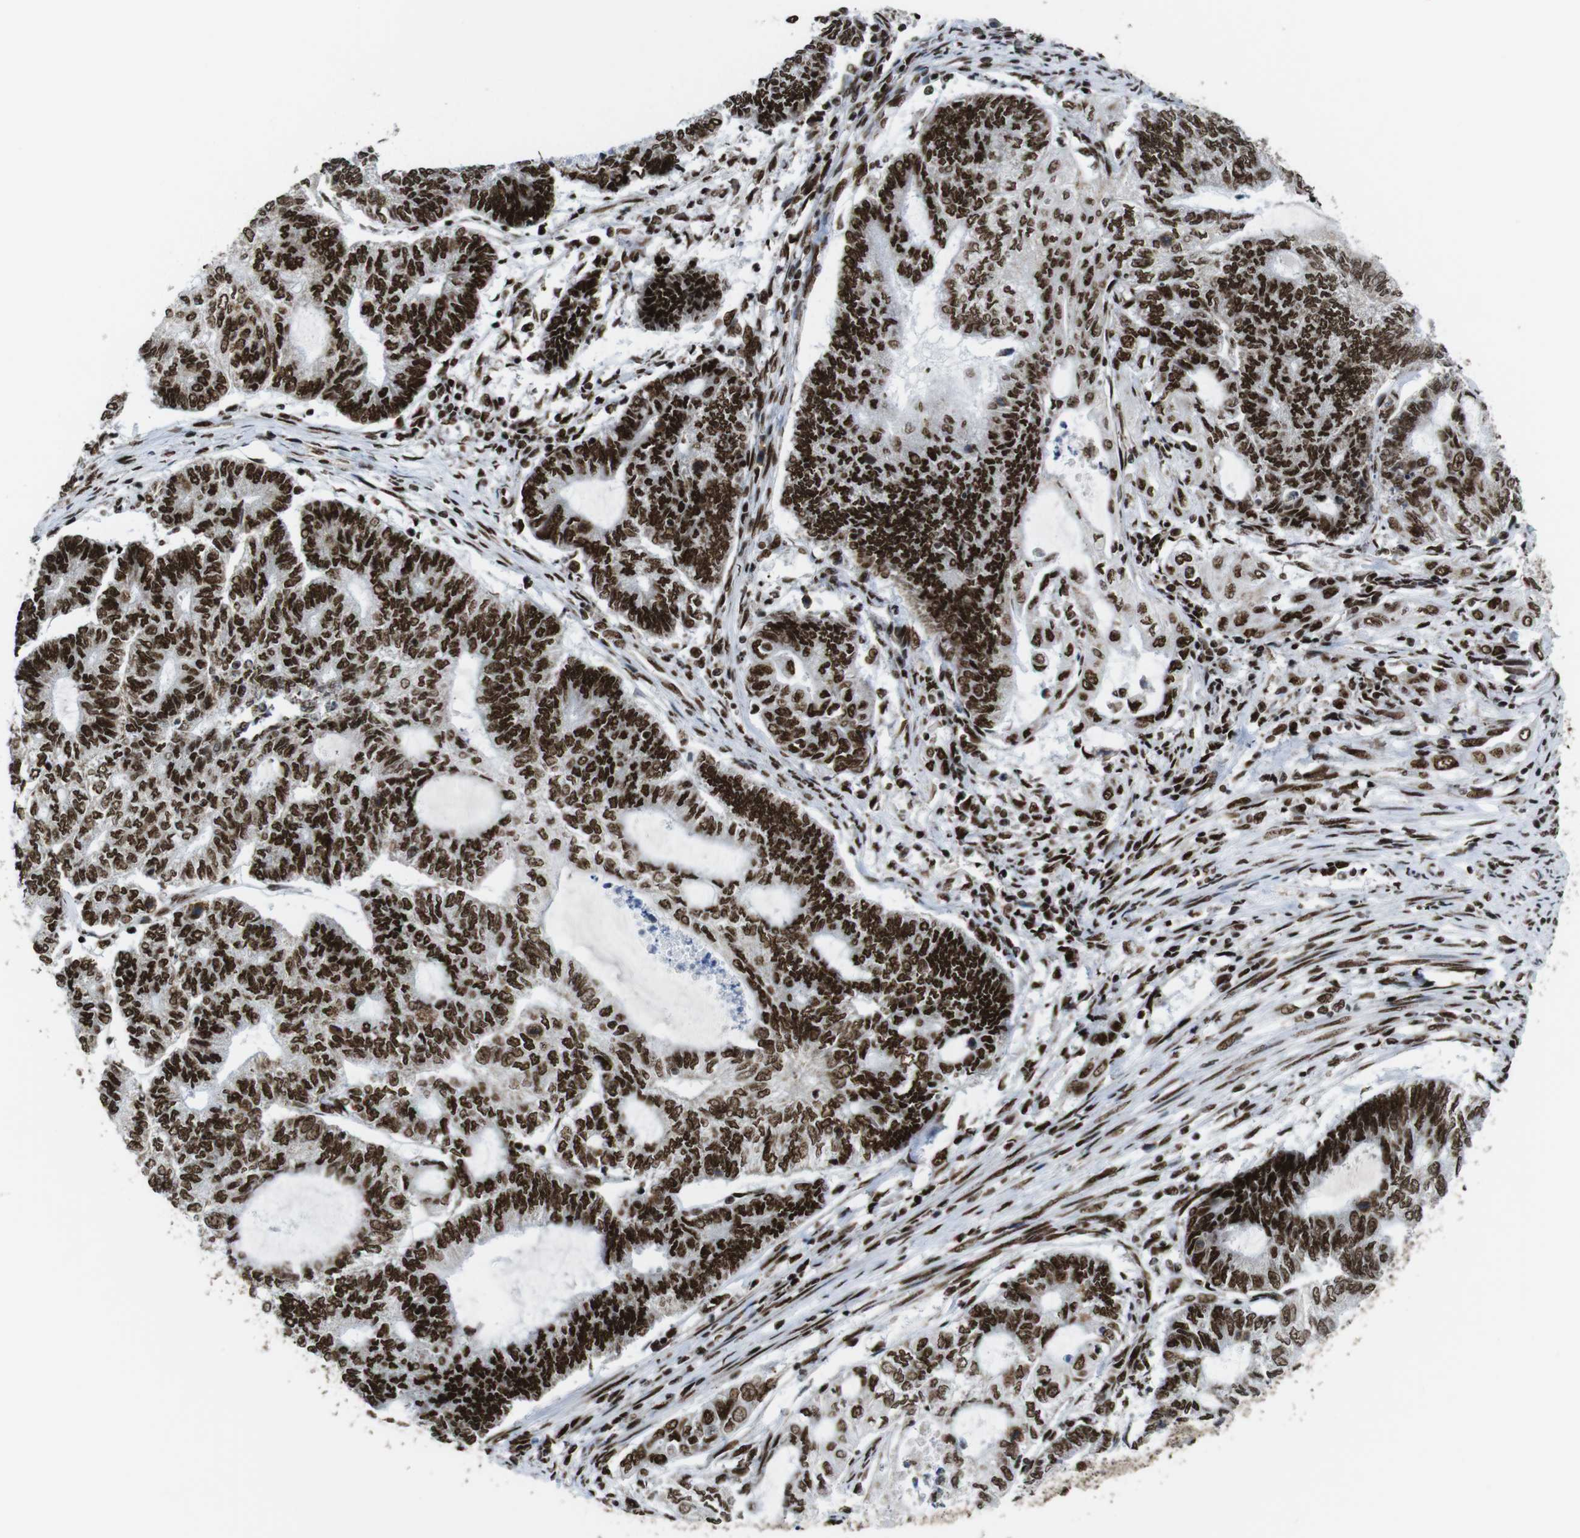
{"staining": {"intensity": "strong", "quantity": ">75%", "location": "nuclear"}, "tissue": "endometrial cancer", "cell_type": "Tumor cells", "image_type": "cancer", "snomed": [{"axis": "morphology", "description": "Adenocarcinoma, NOS"}, {"axis": "topography", "description": "Uterus"}, {"axis": "topography", "description": "Endometrium"}], "caption": "A histopathology image of human endometrial adenocarcinoma stained for a protein shows strong nuclear brown staining in tumor cells.", "gene": "ROMO1", "patient": {"sex": "female", "age": 70}}